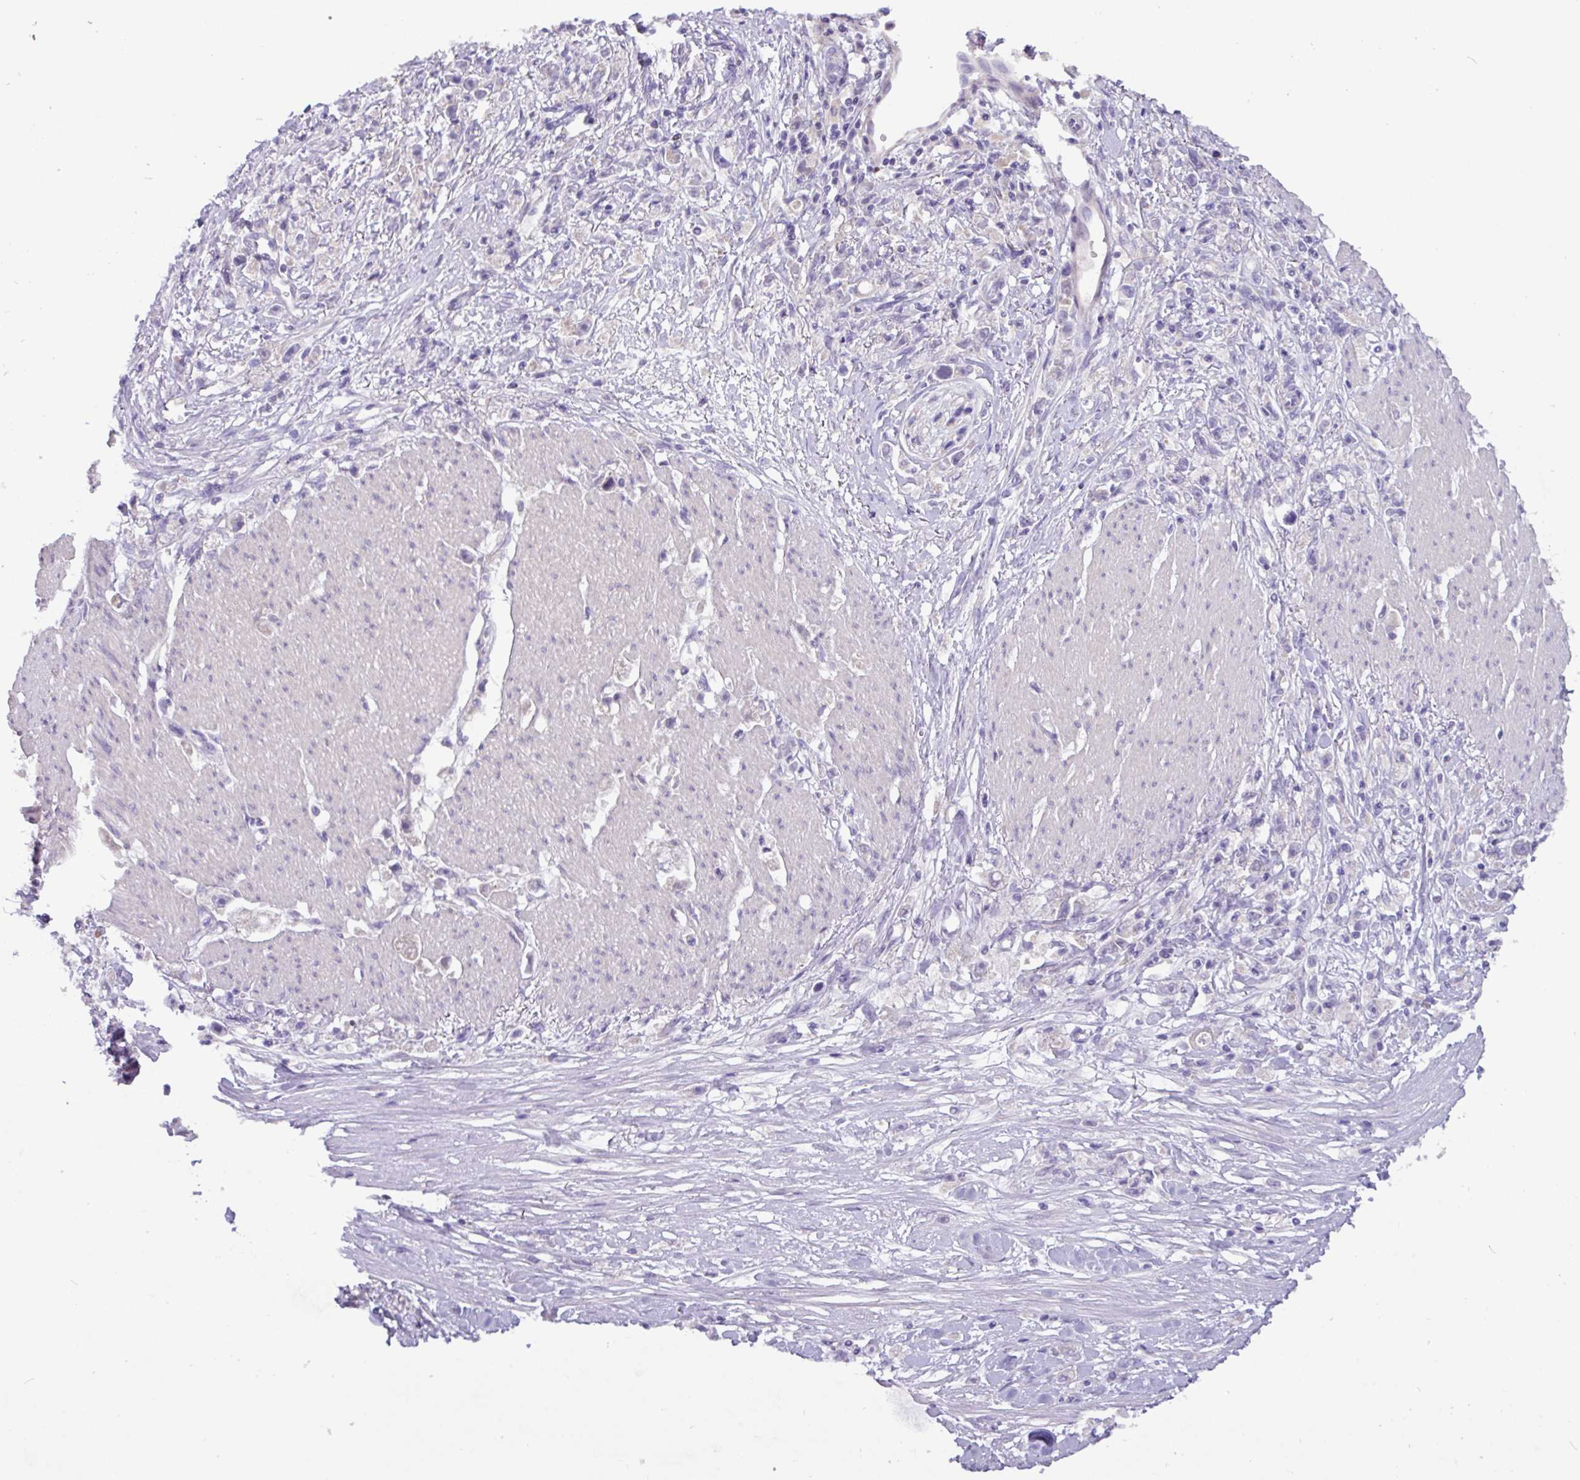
{"staining": {"intensity": "negative", "quantity": "none", "location": "none"}, "tissue": "stomach cancer", "cell_type": "Tumor cells", "image_type": "cancer", "snomed": [{"axis": "morphology", "description": "Adenocarcinoma, NOS"}, {"axis": "topography", "description": "Stomach"}], "caption": "Immunohistochemistry (IHC) histopathology image of neoplastic tissue: stomach adenocarcinoma stained with DAB (3,3'-diaminobenzidine) exhibits no significant protein expression in tumor cells.", "gene": "PAX8", "patient": {"sex": "female", "age": 59}}